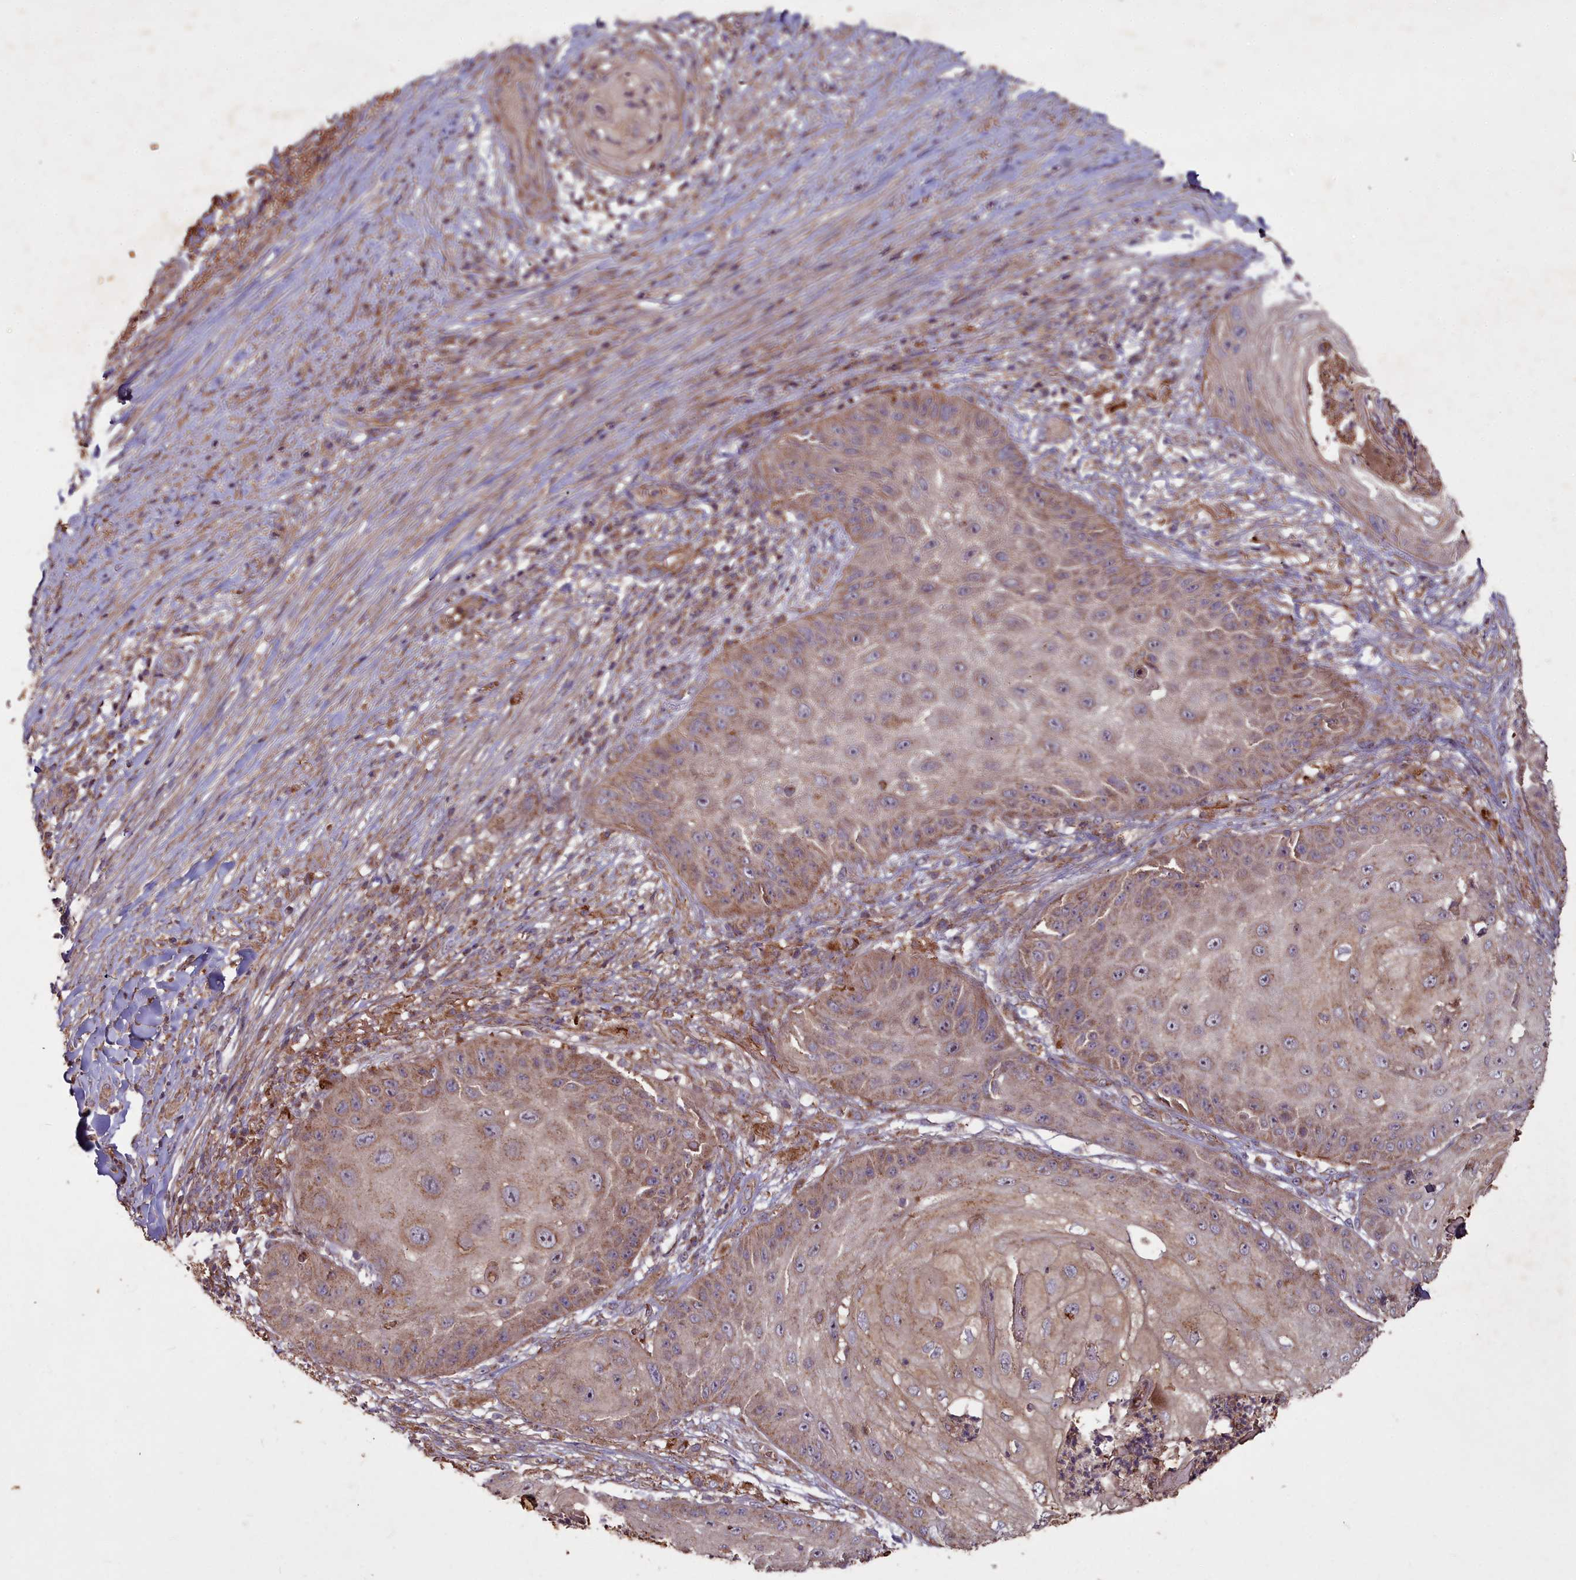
{"staining": {"intensity": "moderate", "quantity": ">75%", "location": "cytoplasmic/membranous"}, "tissue": "skin cancer", "cell_type": "Tumor cells", "image_type": "cancer", "snomed": [{"axis": "morphology", "description": "Squamous cell carcinoma, NOS"}, {"axis": "topography", "description": "Skin"}], "caption": "The histopathology image displays immunohistochemical staining of skin cancer. There is moderate cytoplasmic/membranous expression is present in approximately >75% of tumor cells. Nuclei are stained in blue.", "gene": "COX11", "patient": {"sex": "male", "age": 70}}